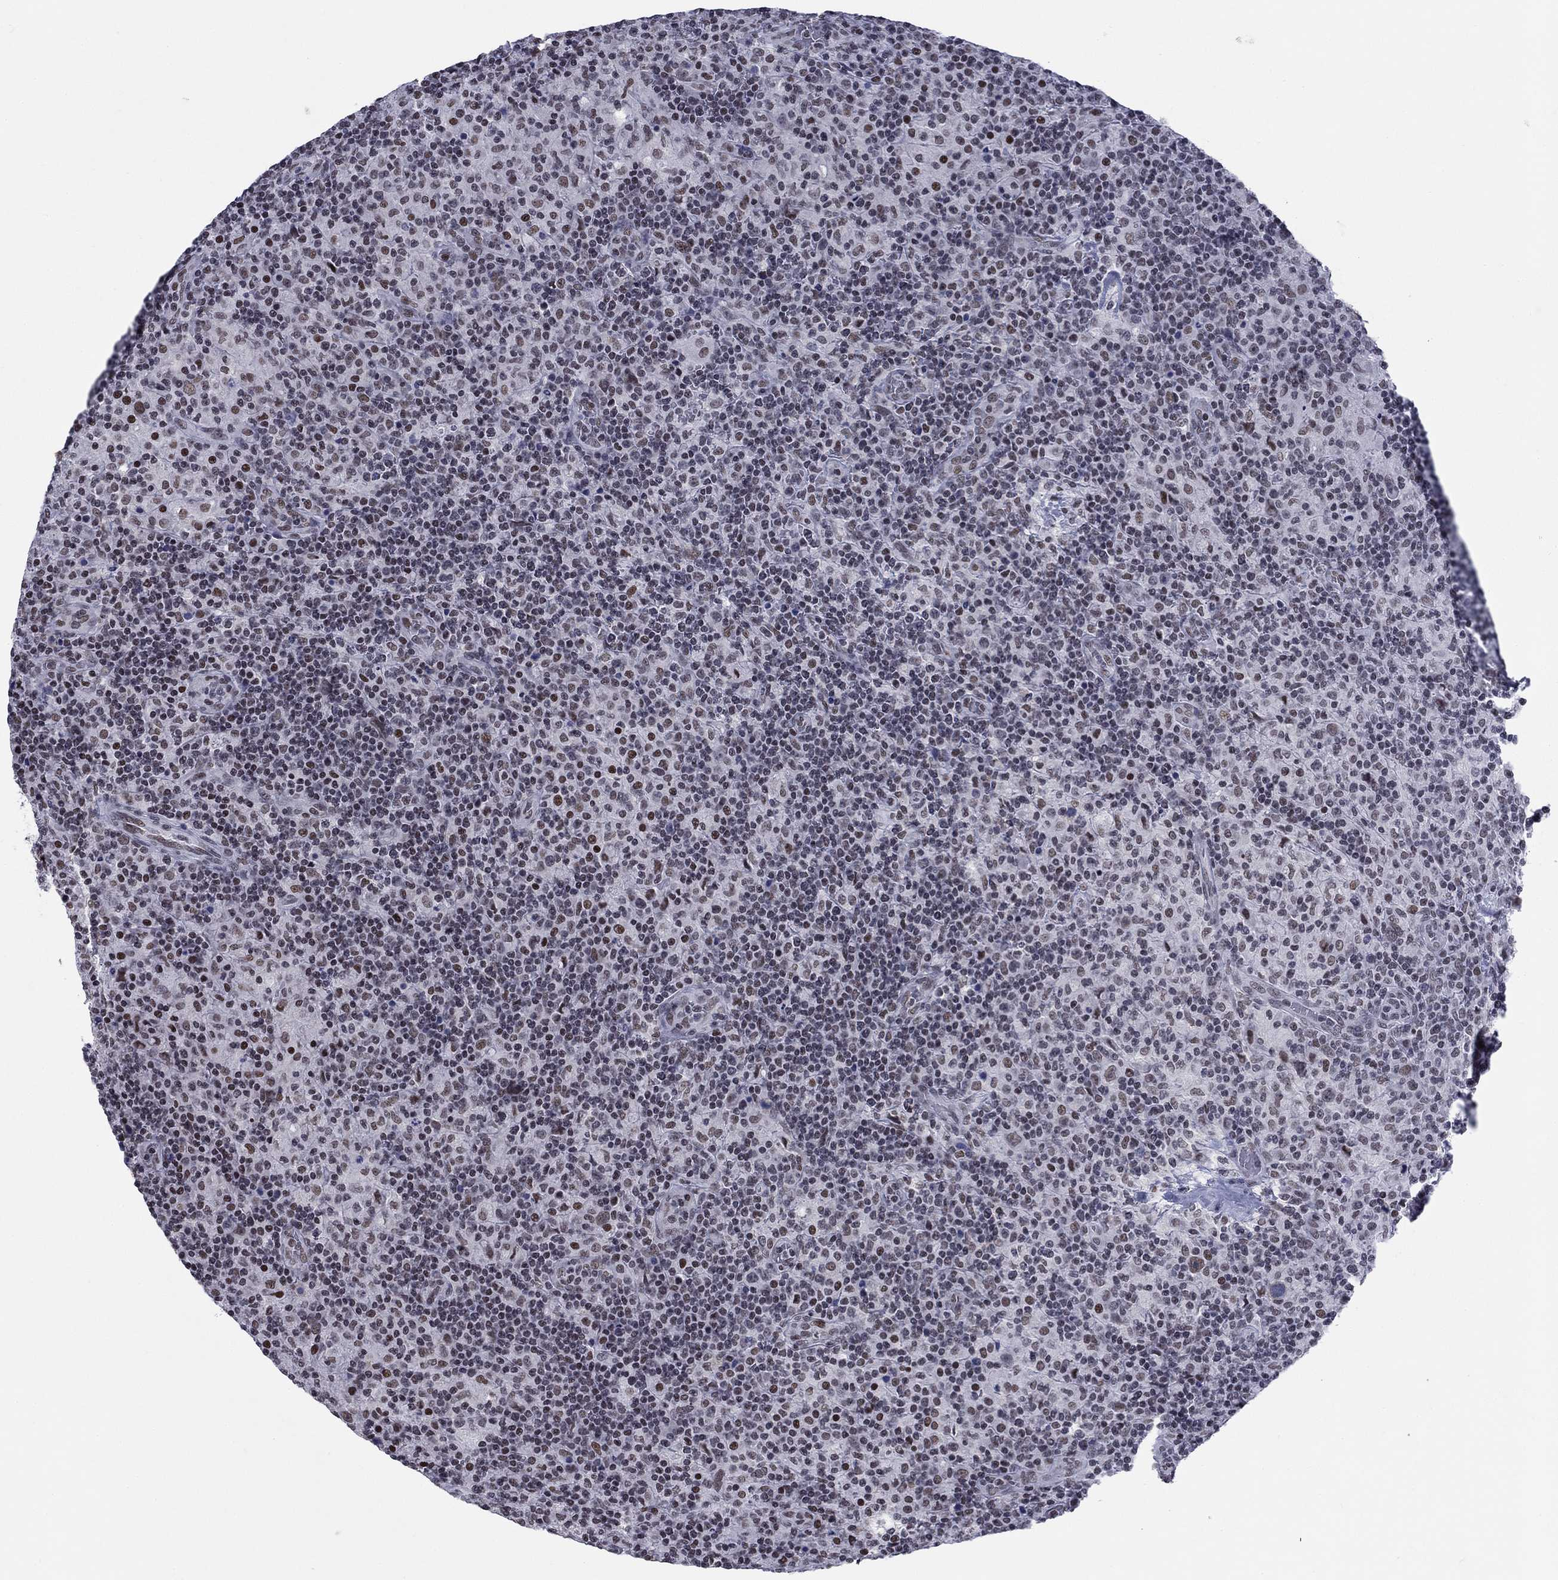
{"staining": {"intensity": "moderate", "quantity": "25%-75%", "location": "nuclear"}, "tissue": "lymphoma", "cell_type": "Tumor cells", "image_type": "cancer", "snomed": [{"axis": "morphology", "description": "Hodgkin's disease, NOS"}, {"axis": "topography", "description": "Lymph node"}], "caption": "Lymphoma stained with DAB IHC shows medium levels of moderate nuclear positivity in approximately 25%-75% of tumor cells. (DAB IHC, brown staining for protein, blue staining for nuclei).", "gene": "NPAS3", "patient": {"sex": "male", "age": 70}}